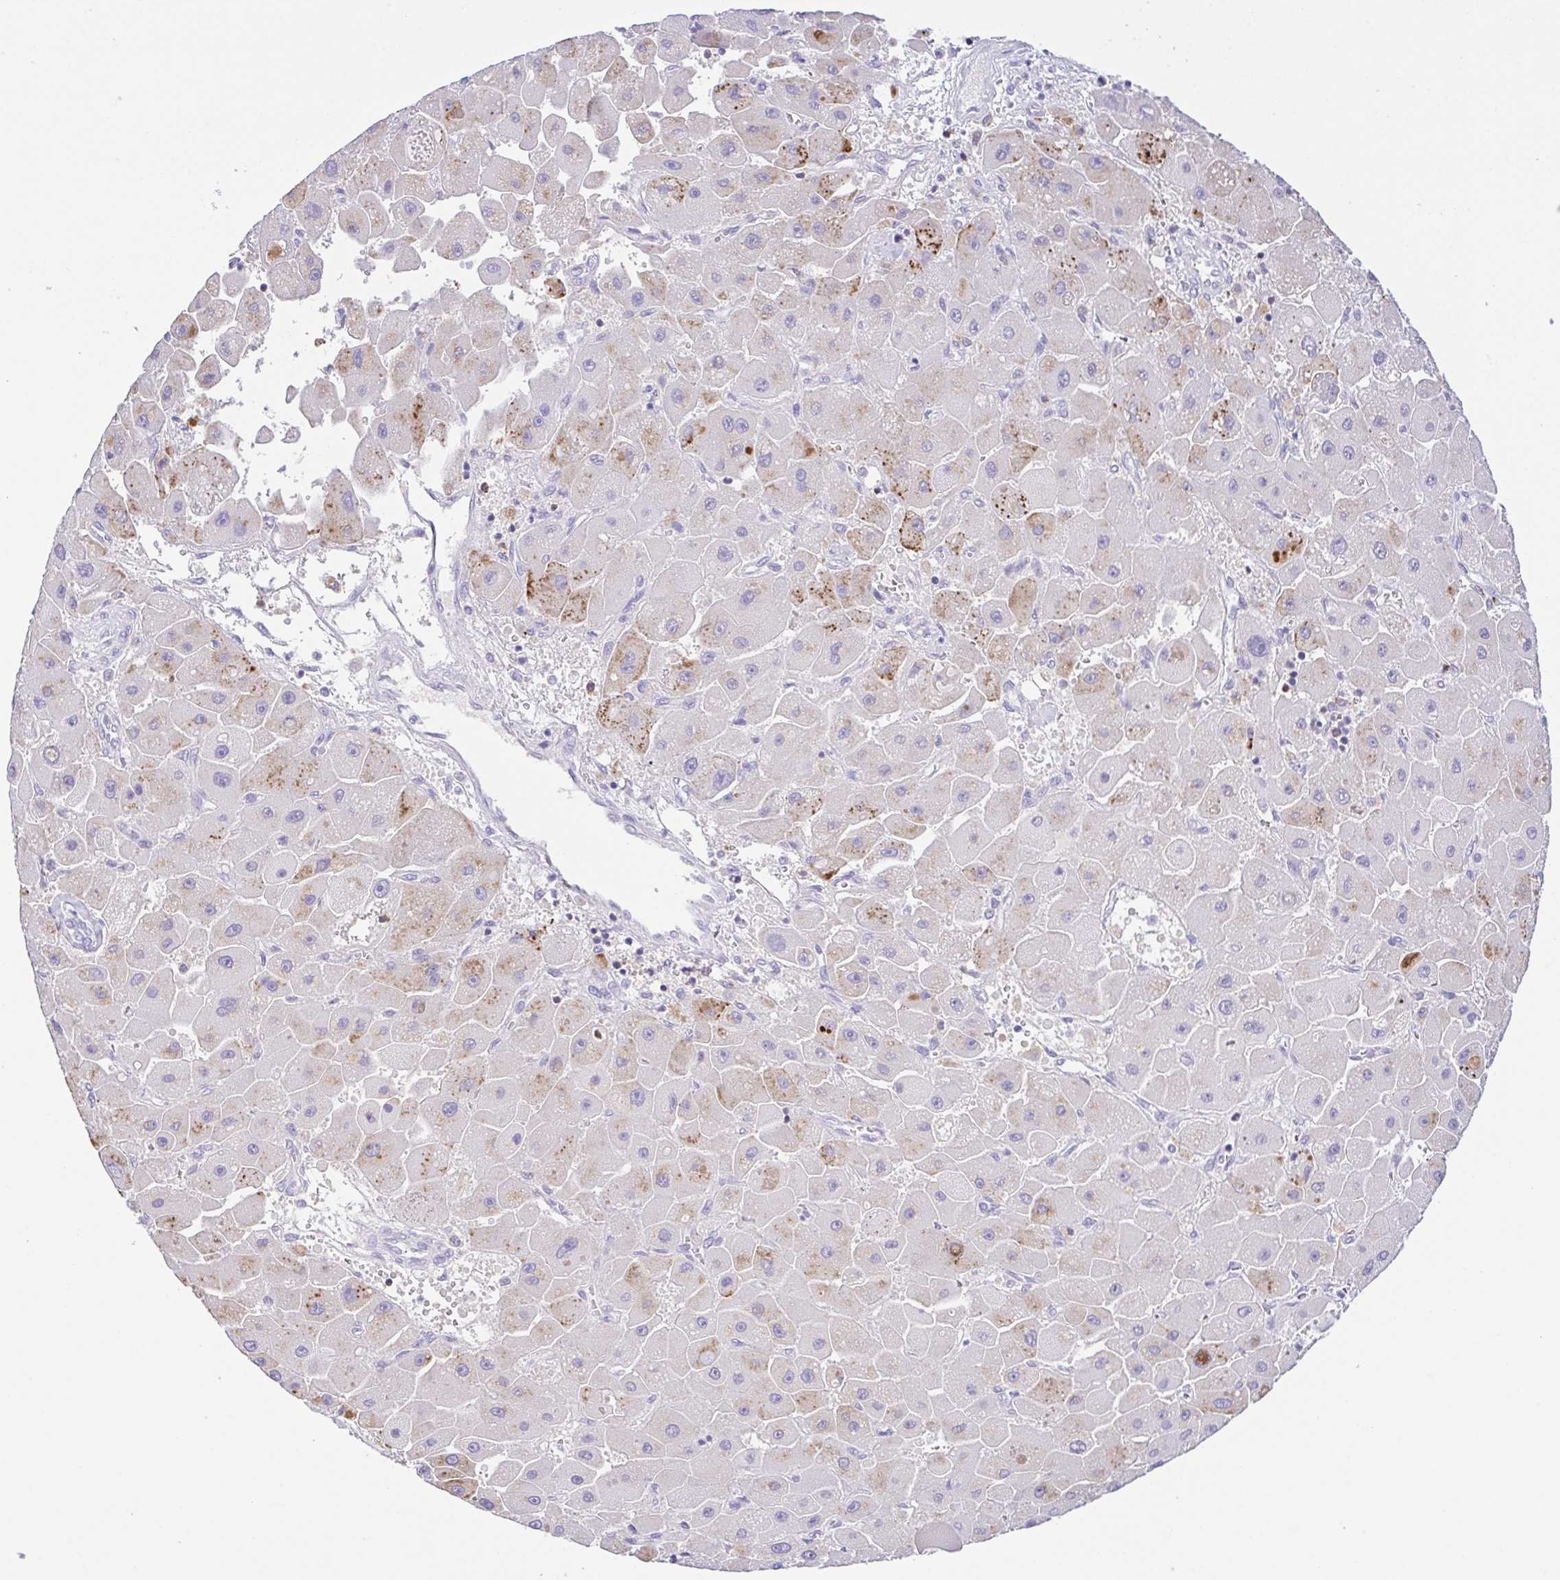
{"staining": {"intensity": "moderate", "quantity": "<25%", "location": "cytoplasmic/membranous"}, "tissue": "liver cancer", "cell_type": "Tumor cells", "image_type": "cancer", "snomed": [{"axis": "morphology", "description": "Carcinoma, Hepatocellular, NOS"}, {"axis": "topography", "description": "Liver"}], "caption": "Liver cancer stained with a brown dye shows moderate cytoplasmic/membranous positive expression in about <25% of tumor cells.", "gene": "PGLYRP1", "patient": {"sex": "male", "age": 24}}